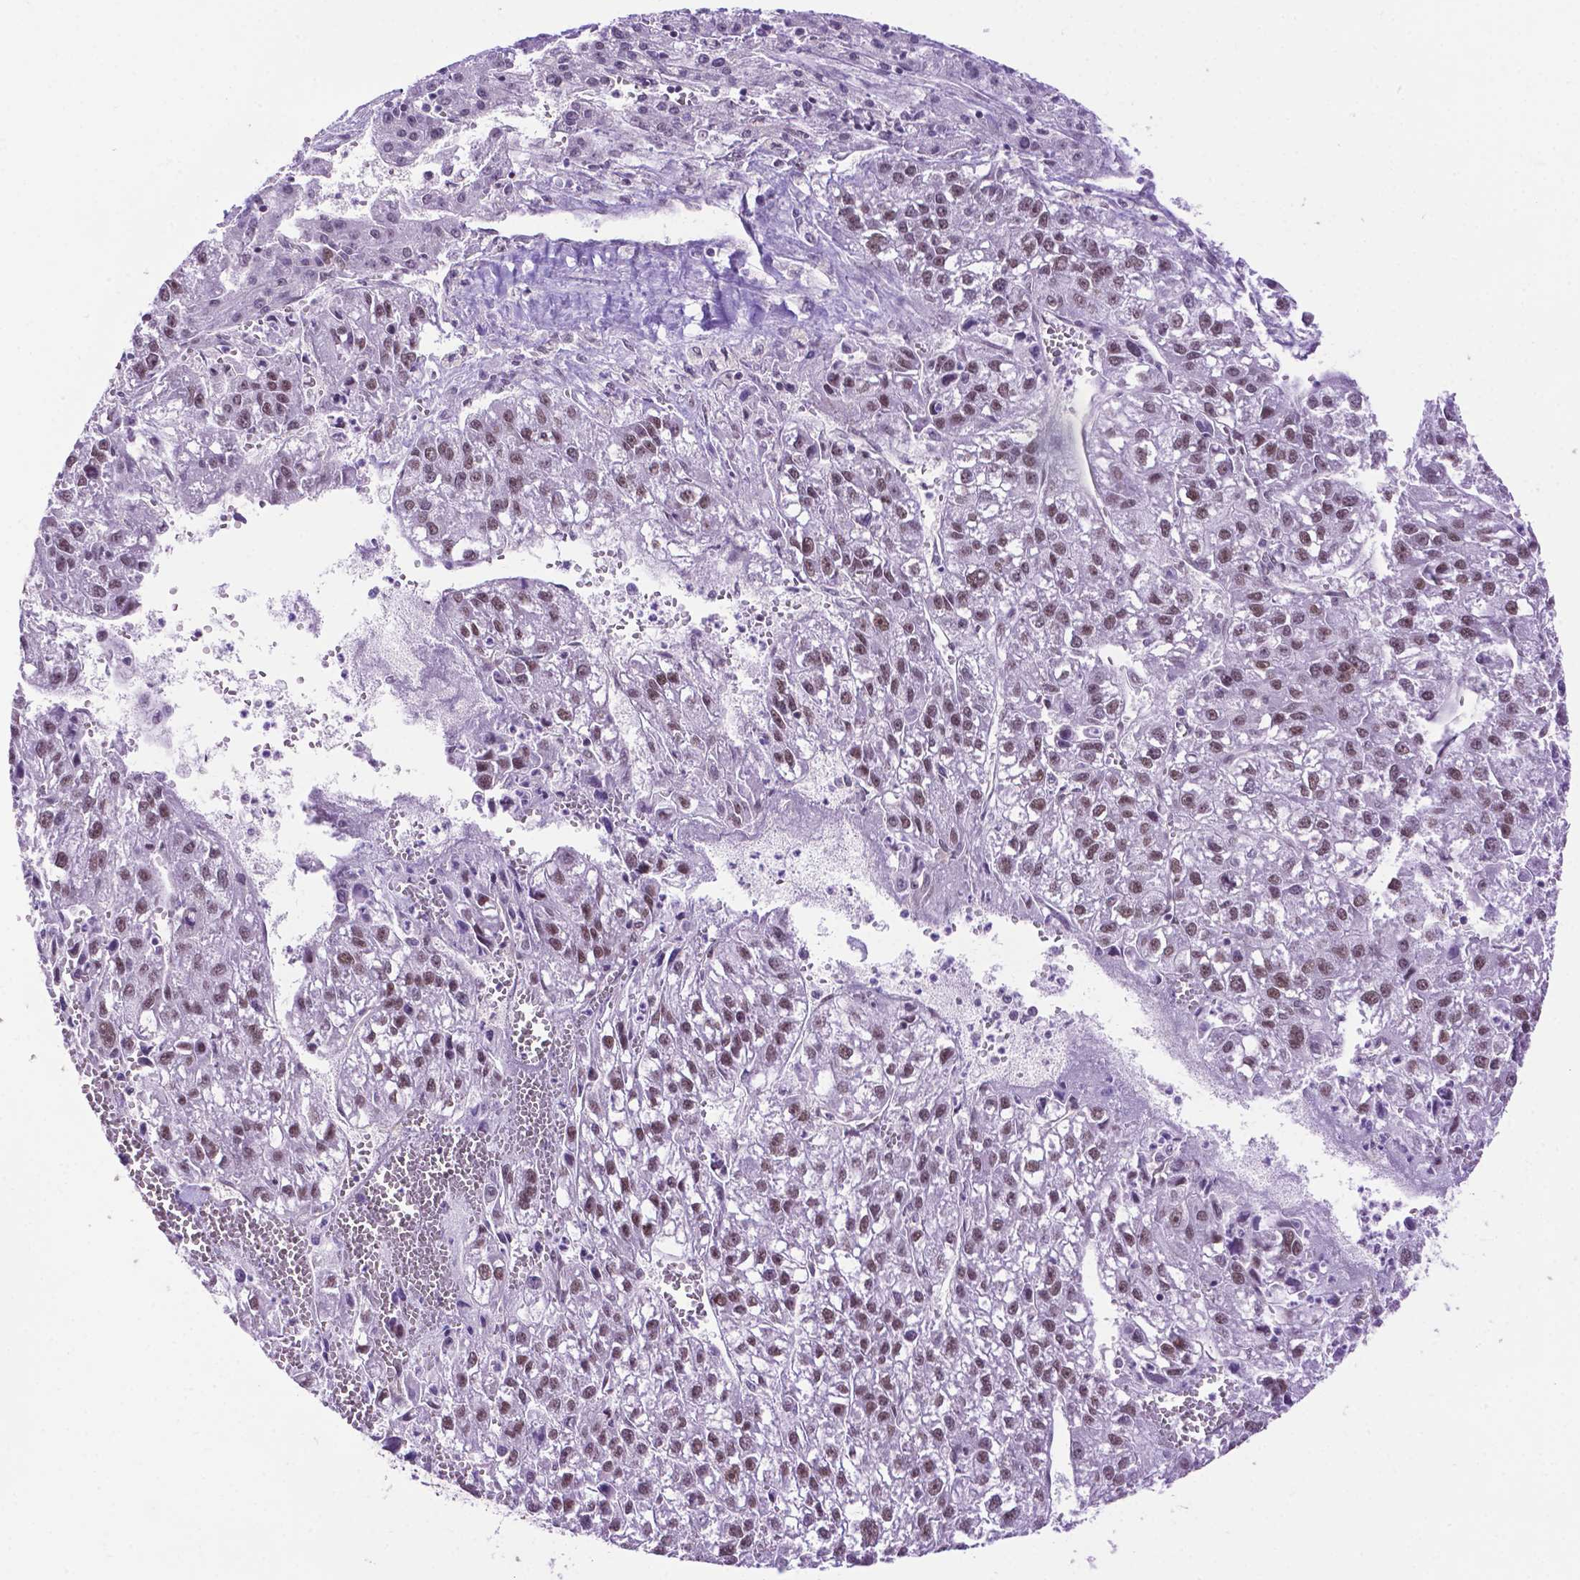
{"staining": {"intensity": "moderate", "quantity": ">75%", "location": "nuclear"}, "tissue": "liver cancer", "cell_type": "Tumor cells", "image_type": "cancer", "snomed": [{"axis": "morphology", "description": "Carcinoma, Hepatocellular, NOS"}, {"axis": "topography", "description": "Liver"}], "caption": "Immunohistochemical staining of liver cancer exhibits medium levels of moderate nuclear expression in about >75% of tumor cells.", "gene": "TACSTD2", "patient": {"sex": "female", "age": 70}}